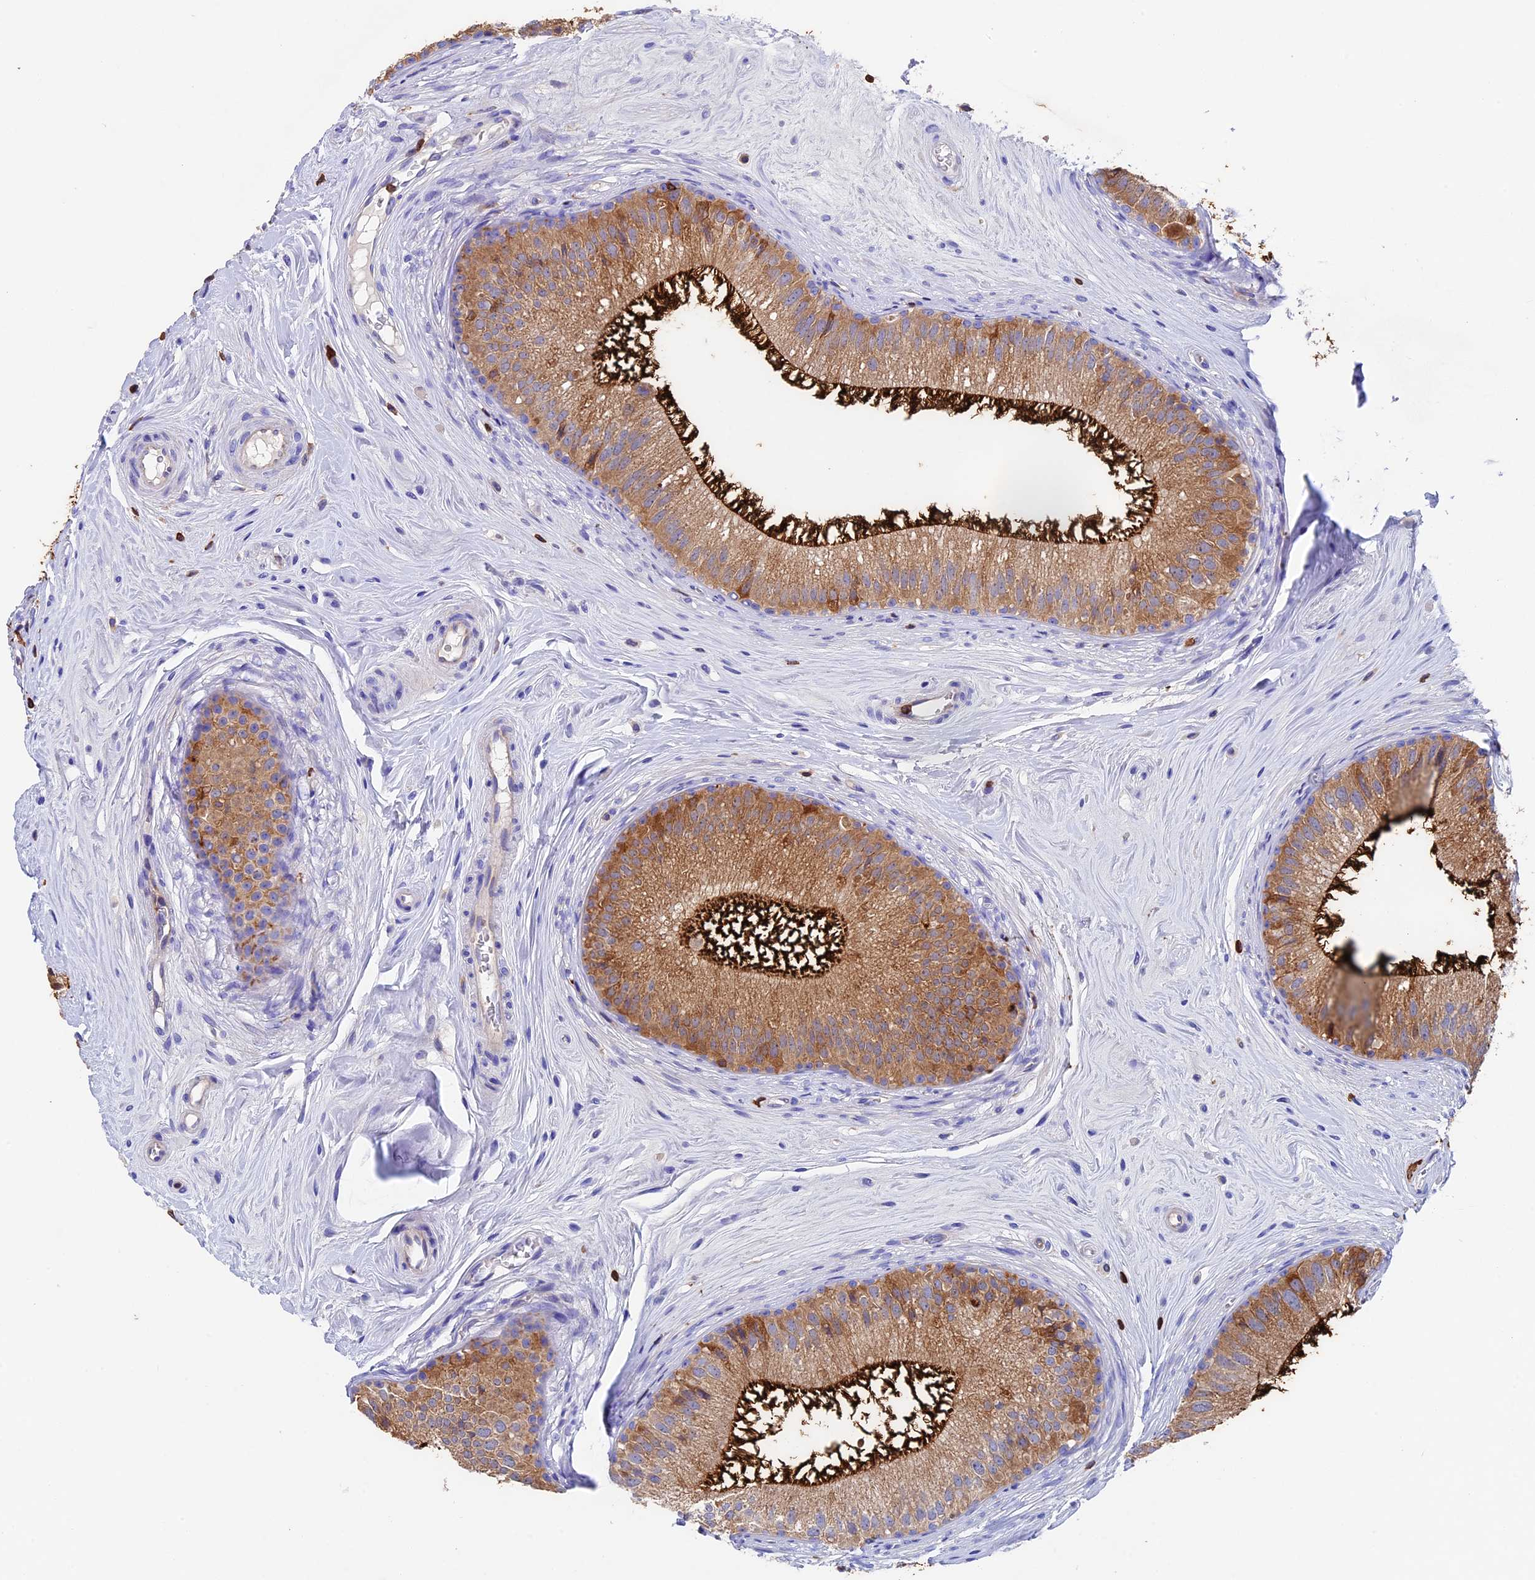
{"staining": {"intensity": "strong", "quantity": ">75%", "location": "cytoplasmic/membranous"}, "tissue": "epididymis", "cell_type": "Glandular cells", "image_type": "normal", "snomed": [{"axis": "morphology", "description": "Normal tissue, NOS"}, {"axis": "topography", "description": "Epididymis"}], "caption": "DAB immunohistochemical staining of normal human epididymis shows strong cytoplasmic/membranous protein positivity in approximately >75% of glandular cells. Using DAB (3,3'-diaminobenzidine) (brown) and hematoxylin (blue) stains, captured at high magnification using brightfield microscopy.", "gene": "ADAT1", "patient": {"sex": "male", "age": 33}}